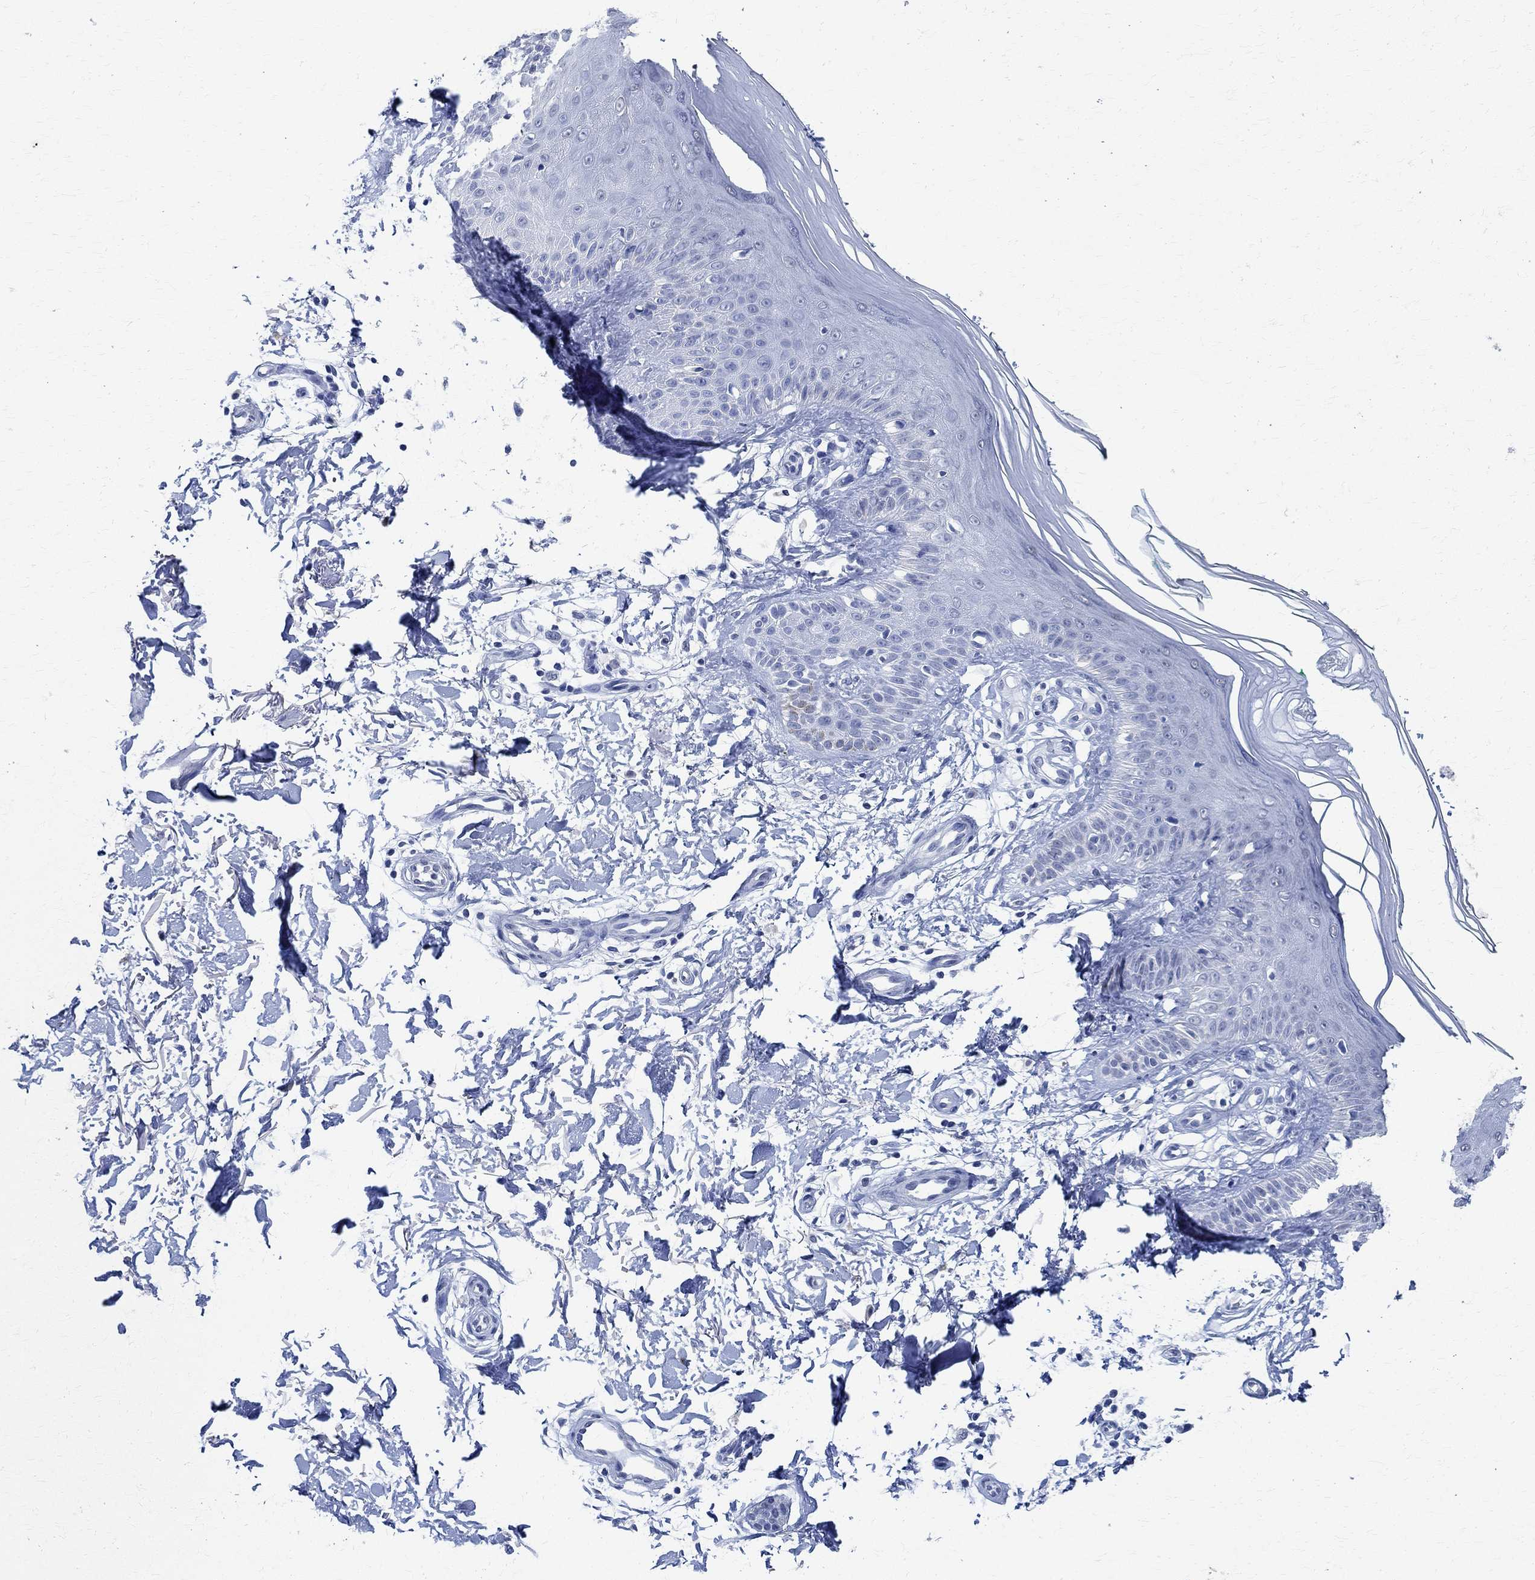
{"staining": {"intensity": "negative", "quantity": "none", "location": "none"}, "tissue": "skin", "cell_type": "Fibroblasts", "image_type": "normal", "snomed": [{"axis": "morphology", "description": "Normal tissue, NOS"}, {"axis": "morphology", "description": "Inflammation, NOS"}, {"axis": "morphology", "description": "Fibrosis, NOS"}, {"axis": "topography", "description": "Skin"}], "caption": "Skin stained for a protein using IHC displays no positivity fibroblasts.", "gene": "TMEM221", "patient": {"sex": "male", "age": 71}}